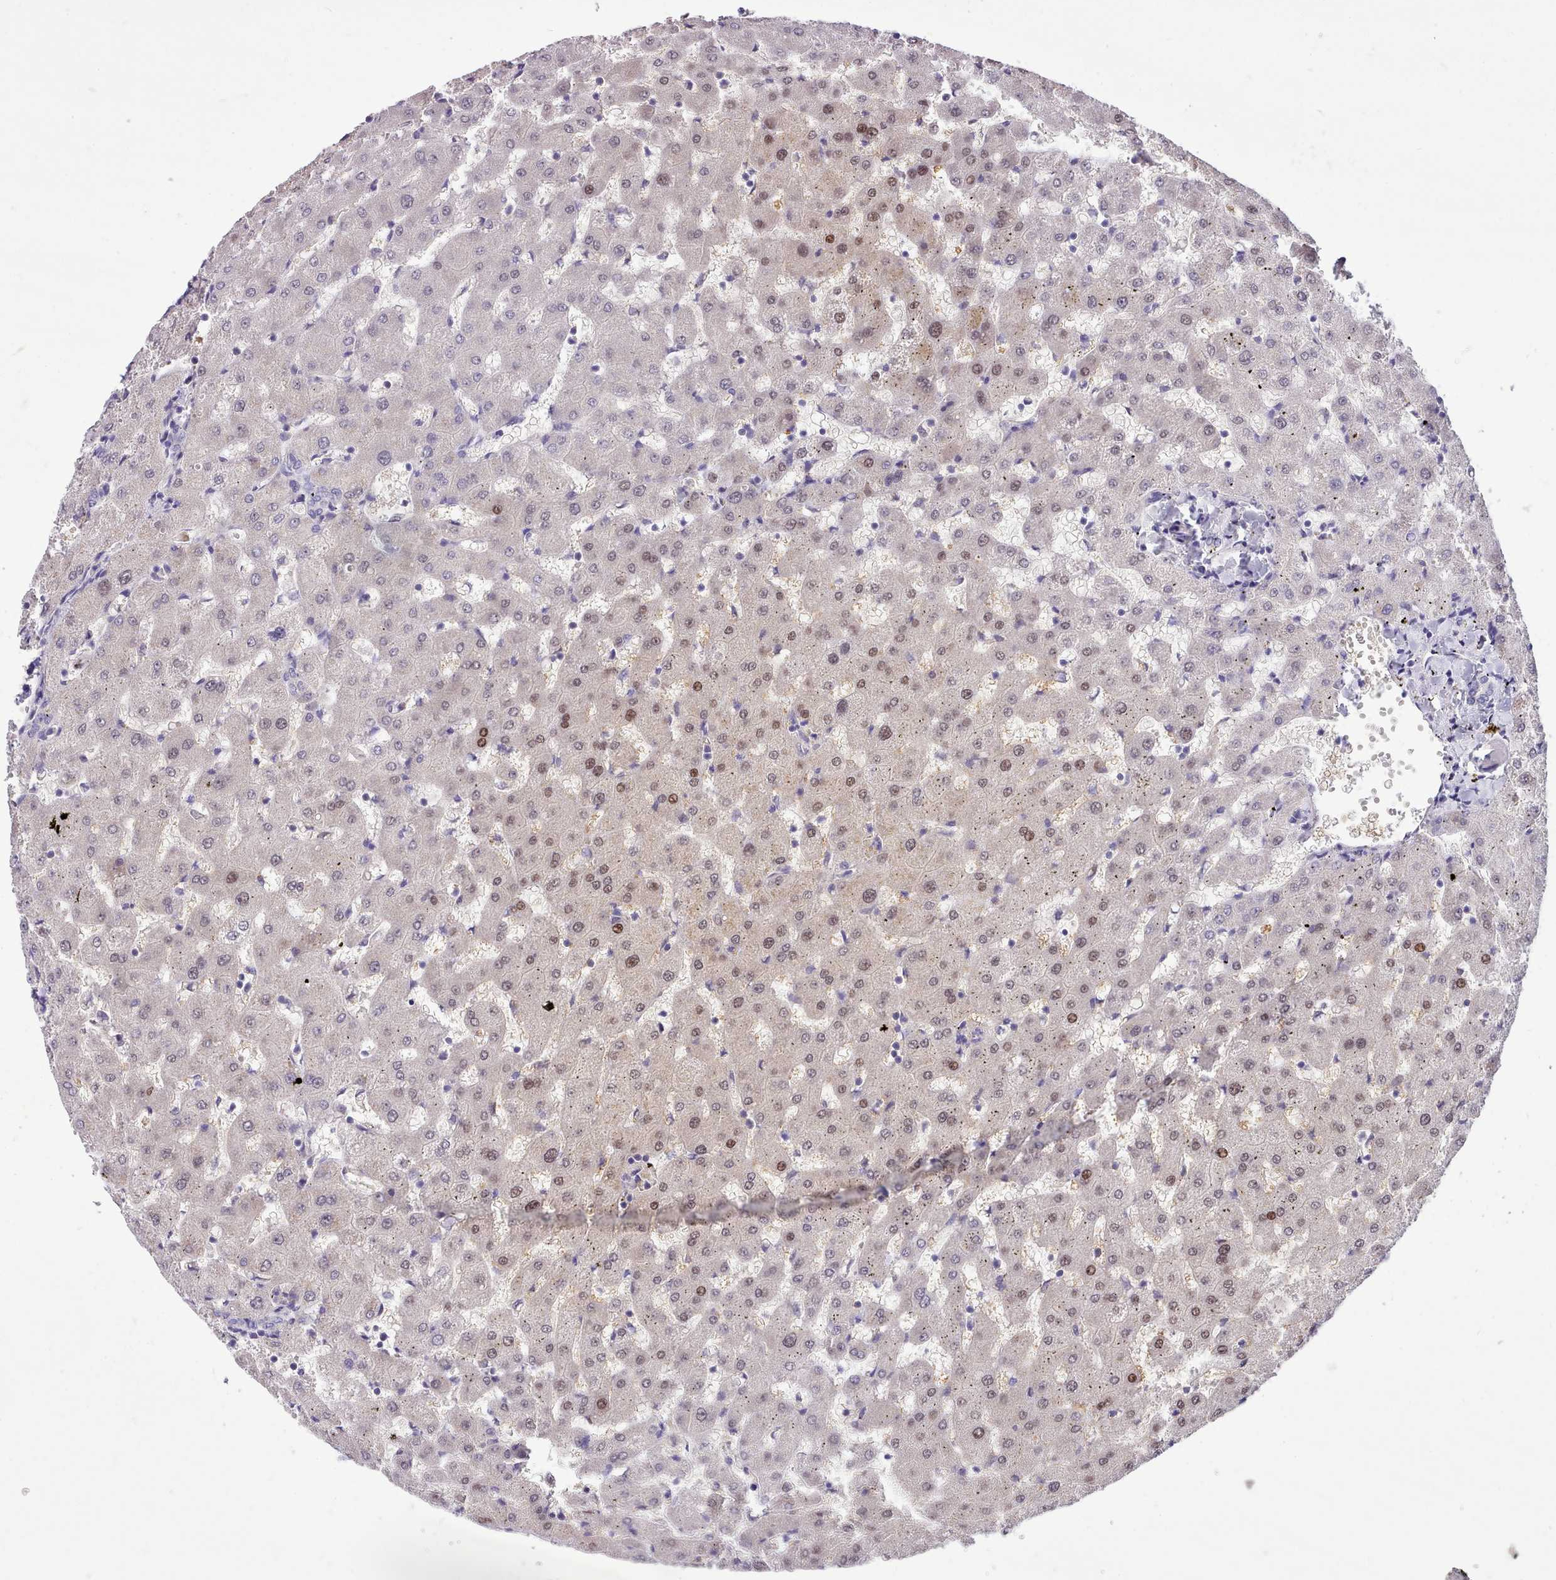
{"staining": {"intensity": "negative", "quantity": "none", "location": "none"}, "tissue": "liver", "cell_type": "Cholangiocytes", "image_type": "normal", "snomed": [{"axis": "morphology", "description": "Normal tissue, NOS"}, {"axis": "topography", "description": "Liver"}], "caption": "Immunohistochemical staining of benign liver exhibits no significant staining in cholangiocytes. (DAB immunohistochemistry (IHC) with hematoxylin counter stain).", "gene": "HOXB7", "patient": {"sex": "female", "age": 63}}